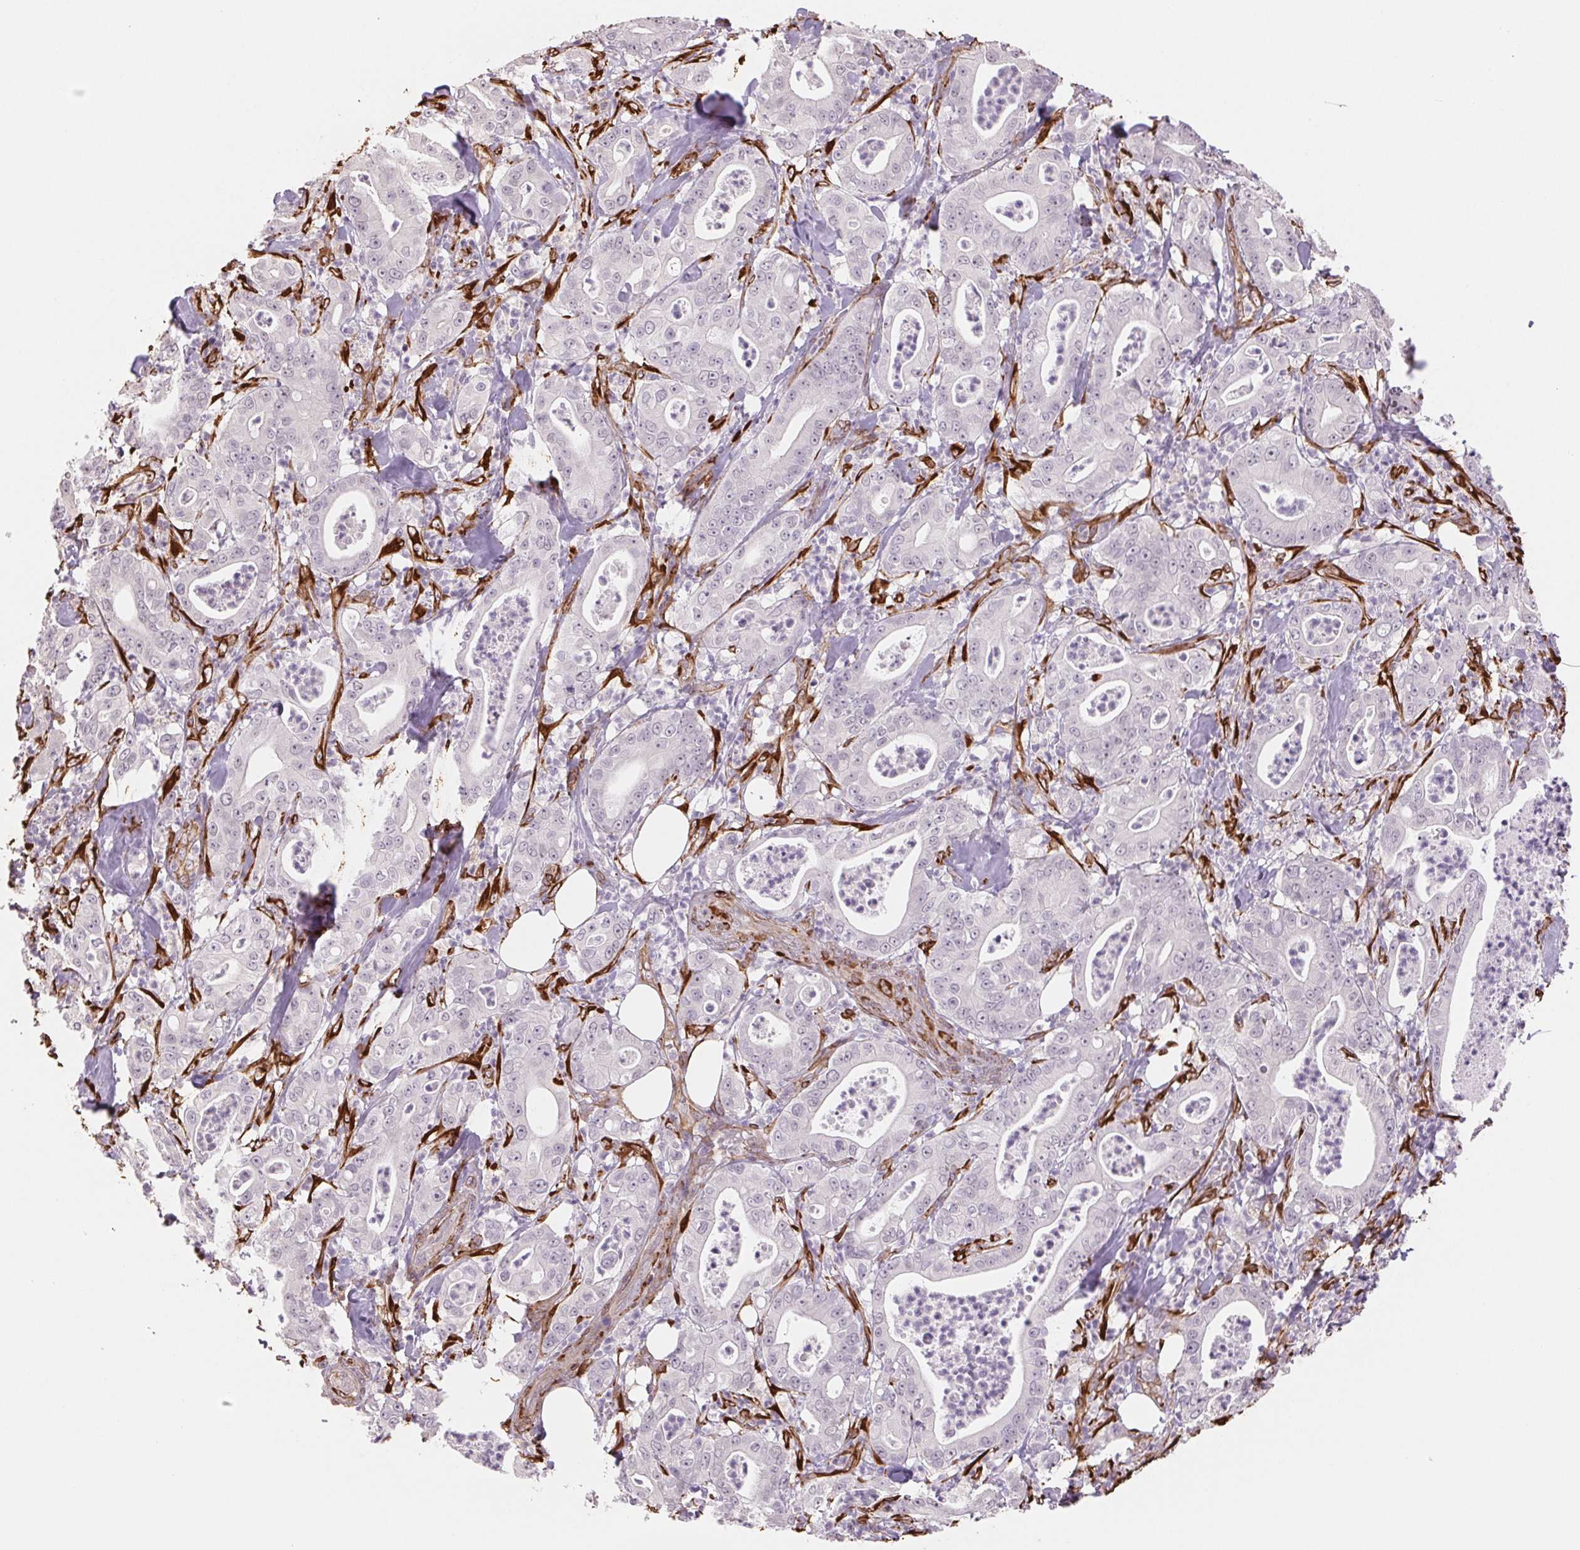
{"staining": {"intensity": "negative", "quantity": "none", "location": "none"}, "tissue": "pancreatic cancer", "cell_type": "Tumor cells", "image_type": "cancer", "snomed": [{"axis": "morphology", "description": "Adenocarcinoma, NOS"}, {"axis": "topography", "description": "Pancreas"}], "caption": "Immunohistochemistry (IHC) histopathology image of human pancreatic cancer stained for a protein (brown), which reveals no positivity in tumor cells. (Stains: DAB immunohistochemistry with hematoxylin counter stain, Microscopy: brightfield microscopy at high magnification).", "gene": "FKBP10", "patient": {"sex": "male", "age": 71}}